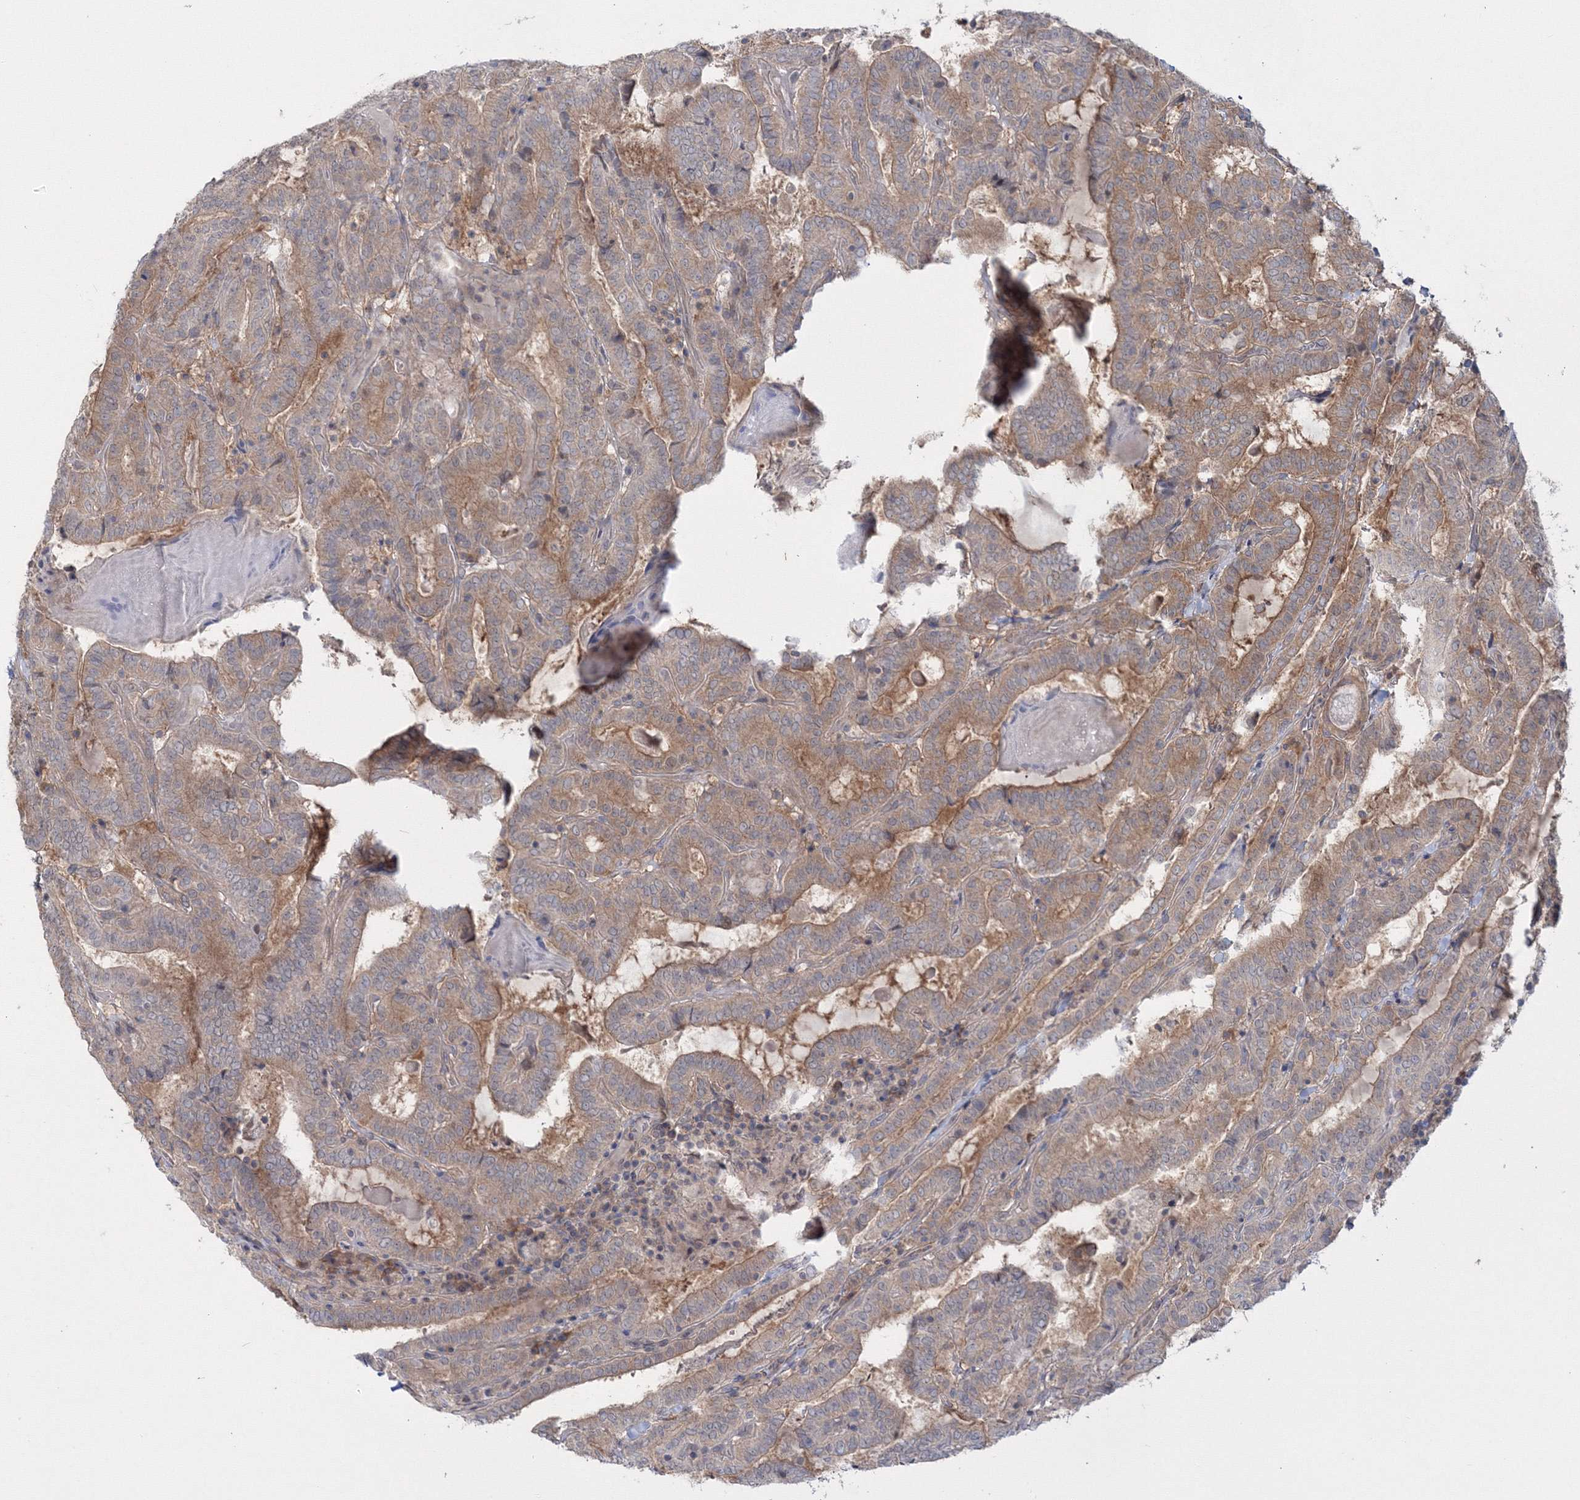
{"staining": {"intensity": "moderate", "quantity": "<25%", "location": "cytoplasmic/membranous"}, "tissue": "thyroid cancer", "cell_type": "Tumor cells", "image_type": "cancer", "snomed": [{"axis": "morphology", "description": "Papillary adenocarcinoma, NOS"}, {"axis": "topography", "description": "Thyroid gland"}], "caption": "Papillary adenocarcinoma (thyroid) stained with immunohistochemistry (IHC) exhibits moderate cytoplasmic/membranous expression in approximately <25% of tumor cells.", "gene": "IPMK", "patient": {"sex": "female", "age": 72}}